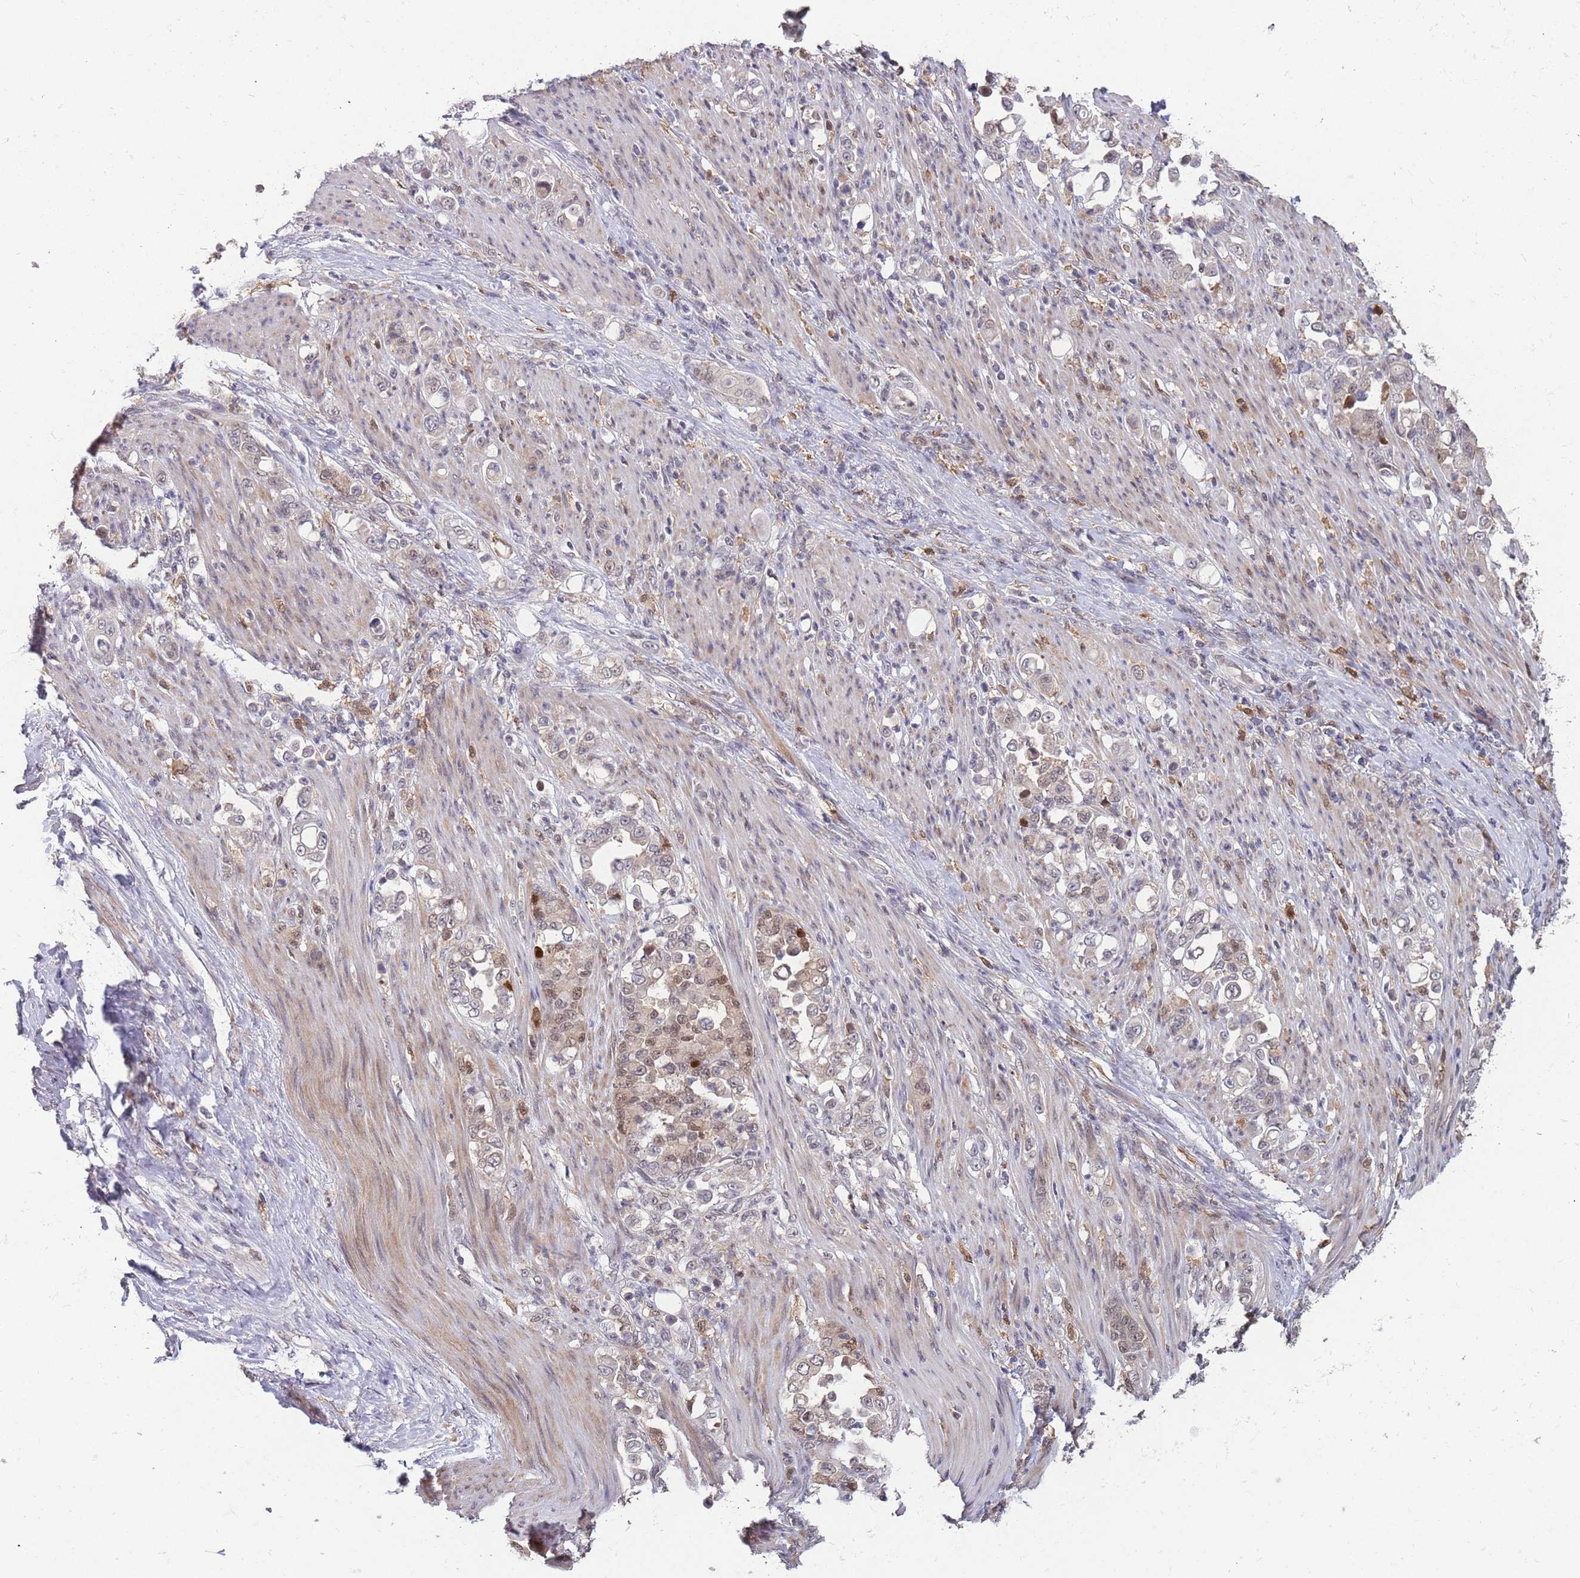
{"staining": {"intensity": "weak", "quantity": "25%-75%", "location": "nuclear"}, "tissue": "stomach cancer", "cell_type": "Tumor cells", "image_type": "cancer", "snomed": [{"axis": "morphology", "description": "Normal tissue, NOS"}, {"axis": "morphology", "description": "Adenocarcinoma, NOS"}, {"axis": "topography", "description": "Stomach"}], "caption": "Tumor cells exhibit low levels of weak nuclear staining in approximately 25%-75% of cells in human stomach cancer (adenocarcinoma).", "gene": "ZNF639", "patient": {"sex": "female", "age": 79}}